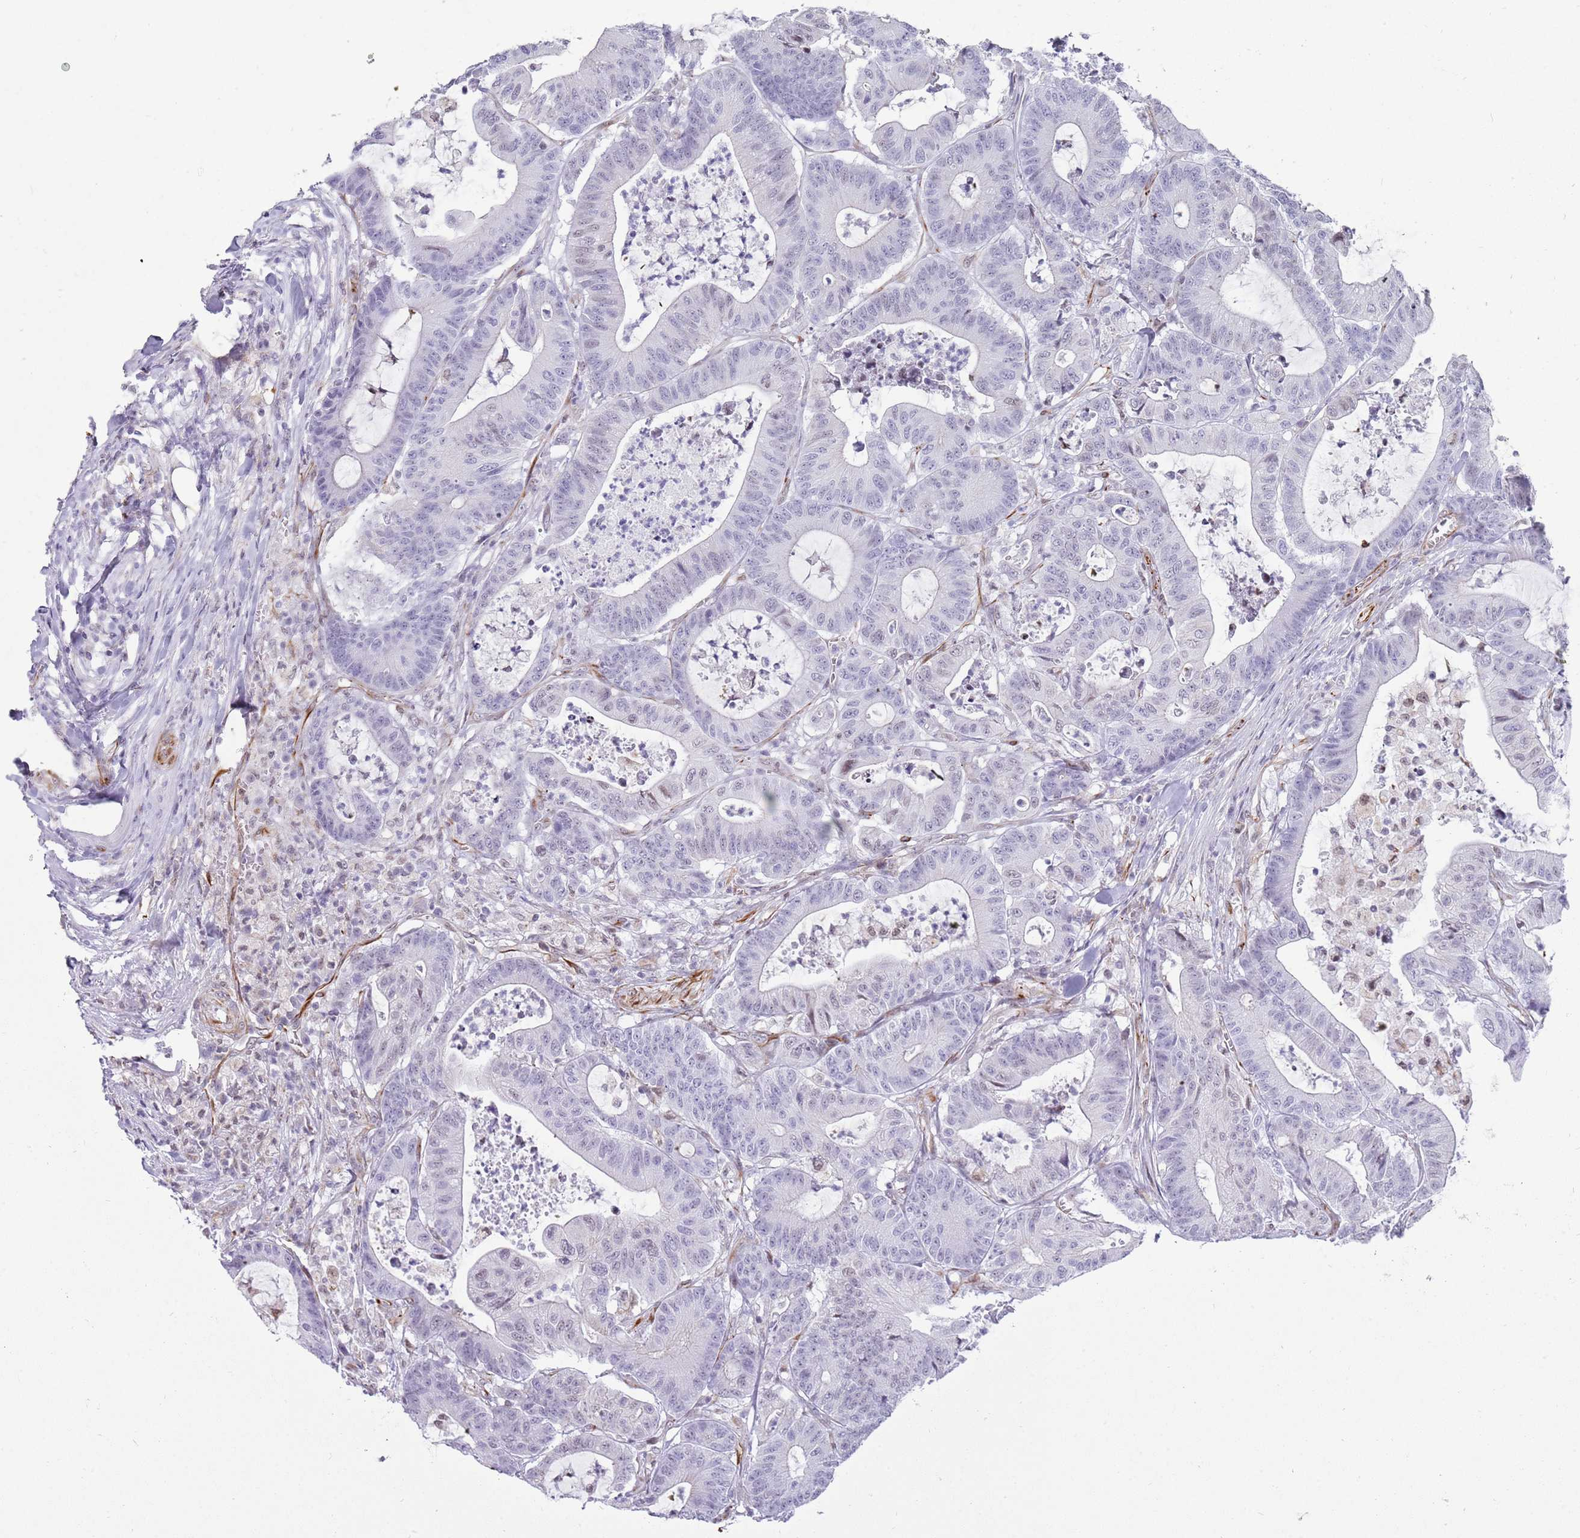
{"staining": {"intensity": "negative", "quantity": "none", "location": "none"}, "tissue": "colorectal cancer", "cell_type": "Tumor cells", "image_type": "cancer", "snomed": [{"axis": "morphology", "description": "Adenocarcinoma, NOS"}, {"axis": "topography", "description": "Colon"}], "caption": "IHC micrograph of neoplastic tissue: human colorectal cancer stained with DAB (3,3'-diaminobenzidine) demonstrates no significant protein positivity in tumor cells. (Brightfield microscopy of DAB (3,3'-diaminobenzidine) IHC at high magnification).", "gene": "NBPF3", "patient": {"sex": "female", "age": 84}}